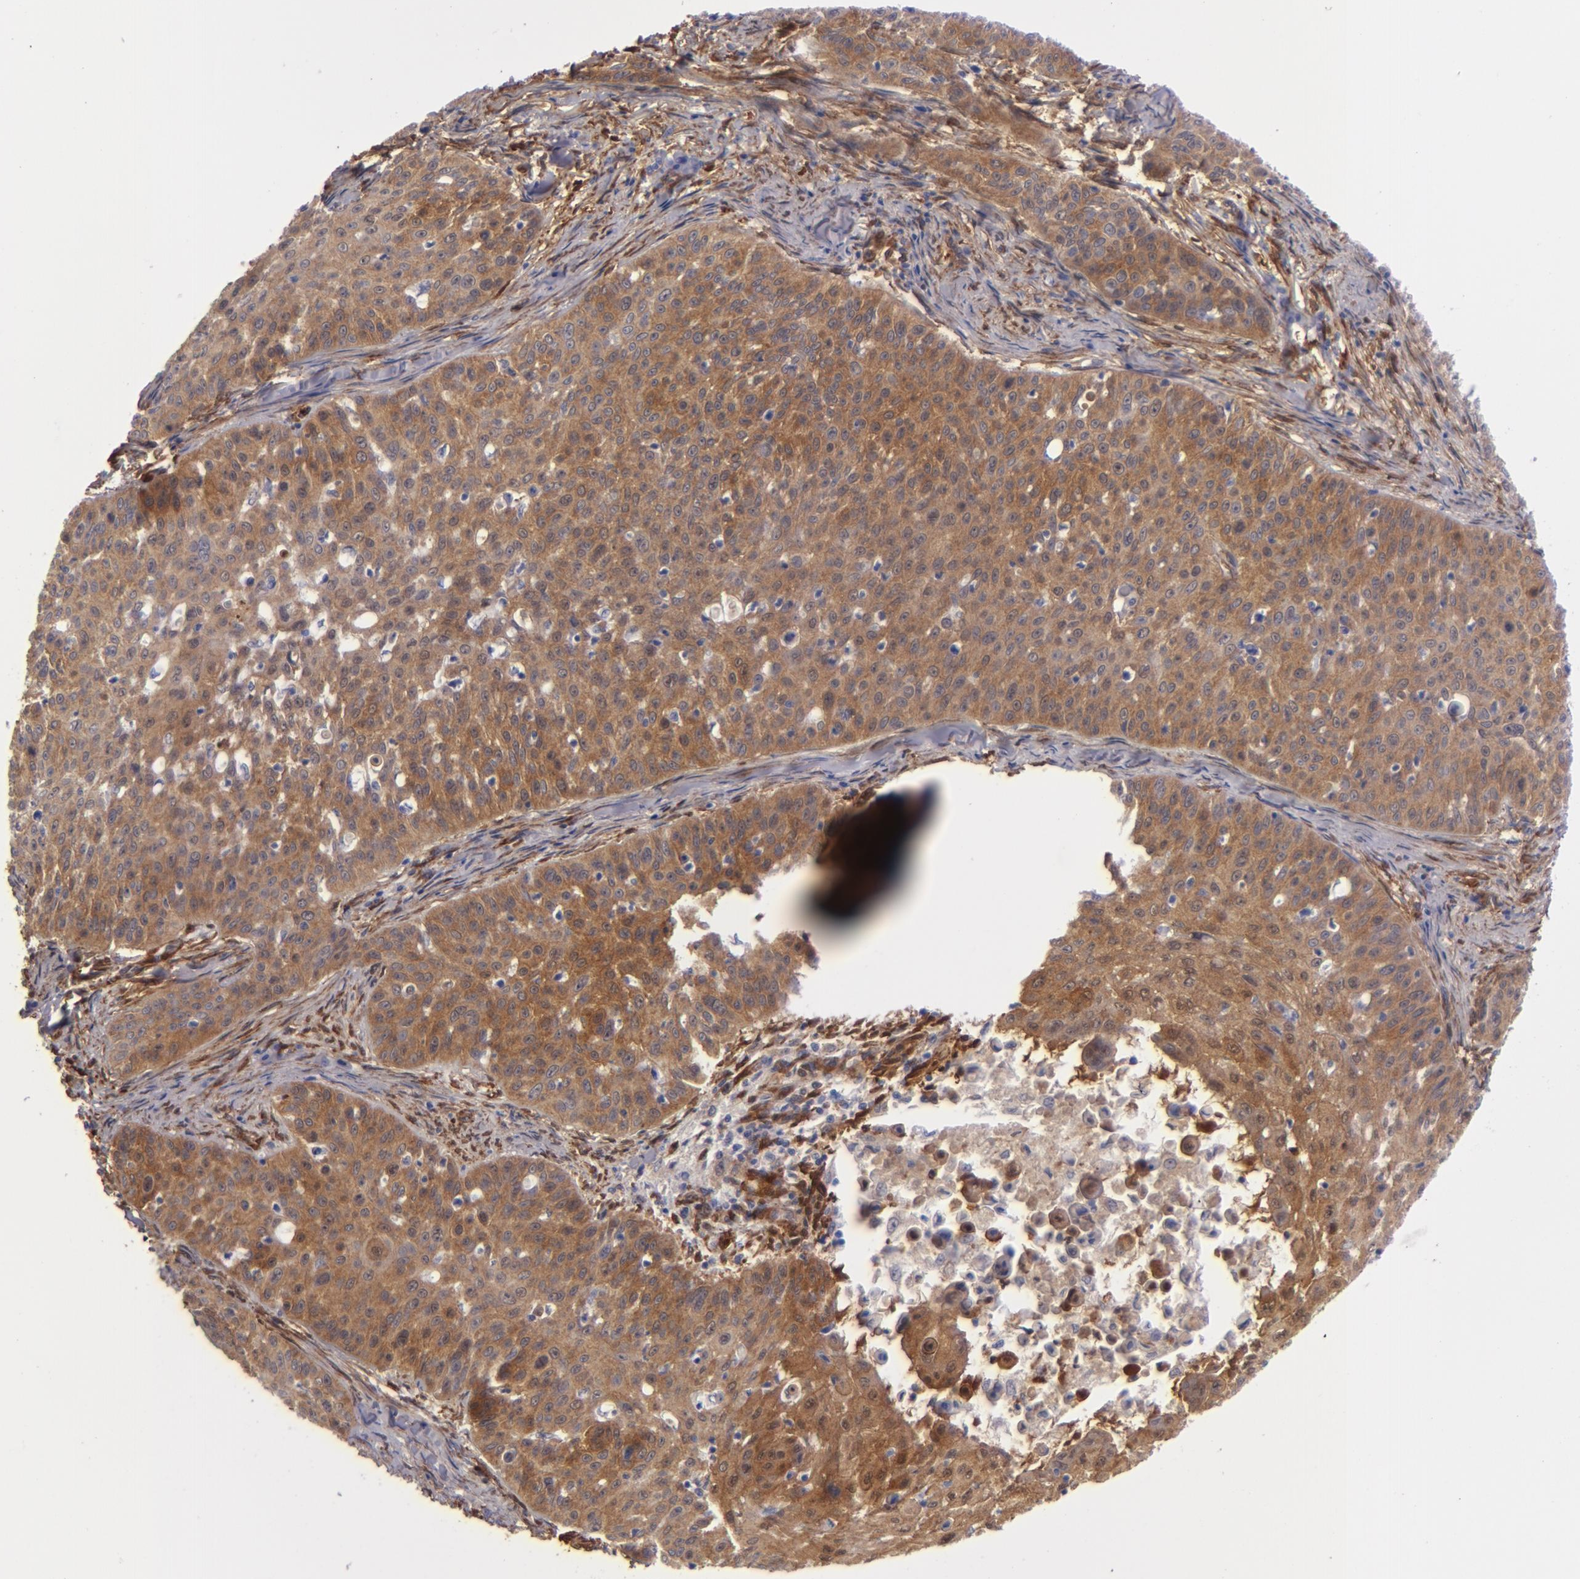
{"staining": {"intensity": "moderate", "quantity": ">75%", "location": "cytoplasmic/membranous"}, "tissue": "skin cancer", "cell_type": "Tumor cells", "image_type": "cancer", "snomed": [{"axis": "morphology", "description": "Squamous cell carcinoma, NOS"}, {"axis": "topography", "description": "Skin"}], "caption": "Skin squamous cell carcinoma stained with DAB (3,3'-diaminobenzidine) immunohistochemistry shows medium levels of moderate cytoplasmic/membranous expression in approximately >75% of tumor cells.", "gene": "VCL", "patient": {"sex": "male", "age": 82}}